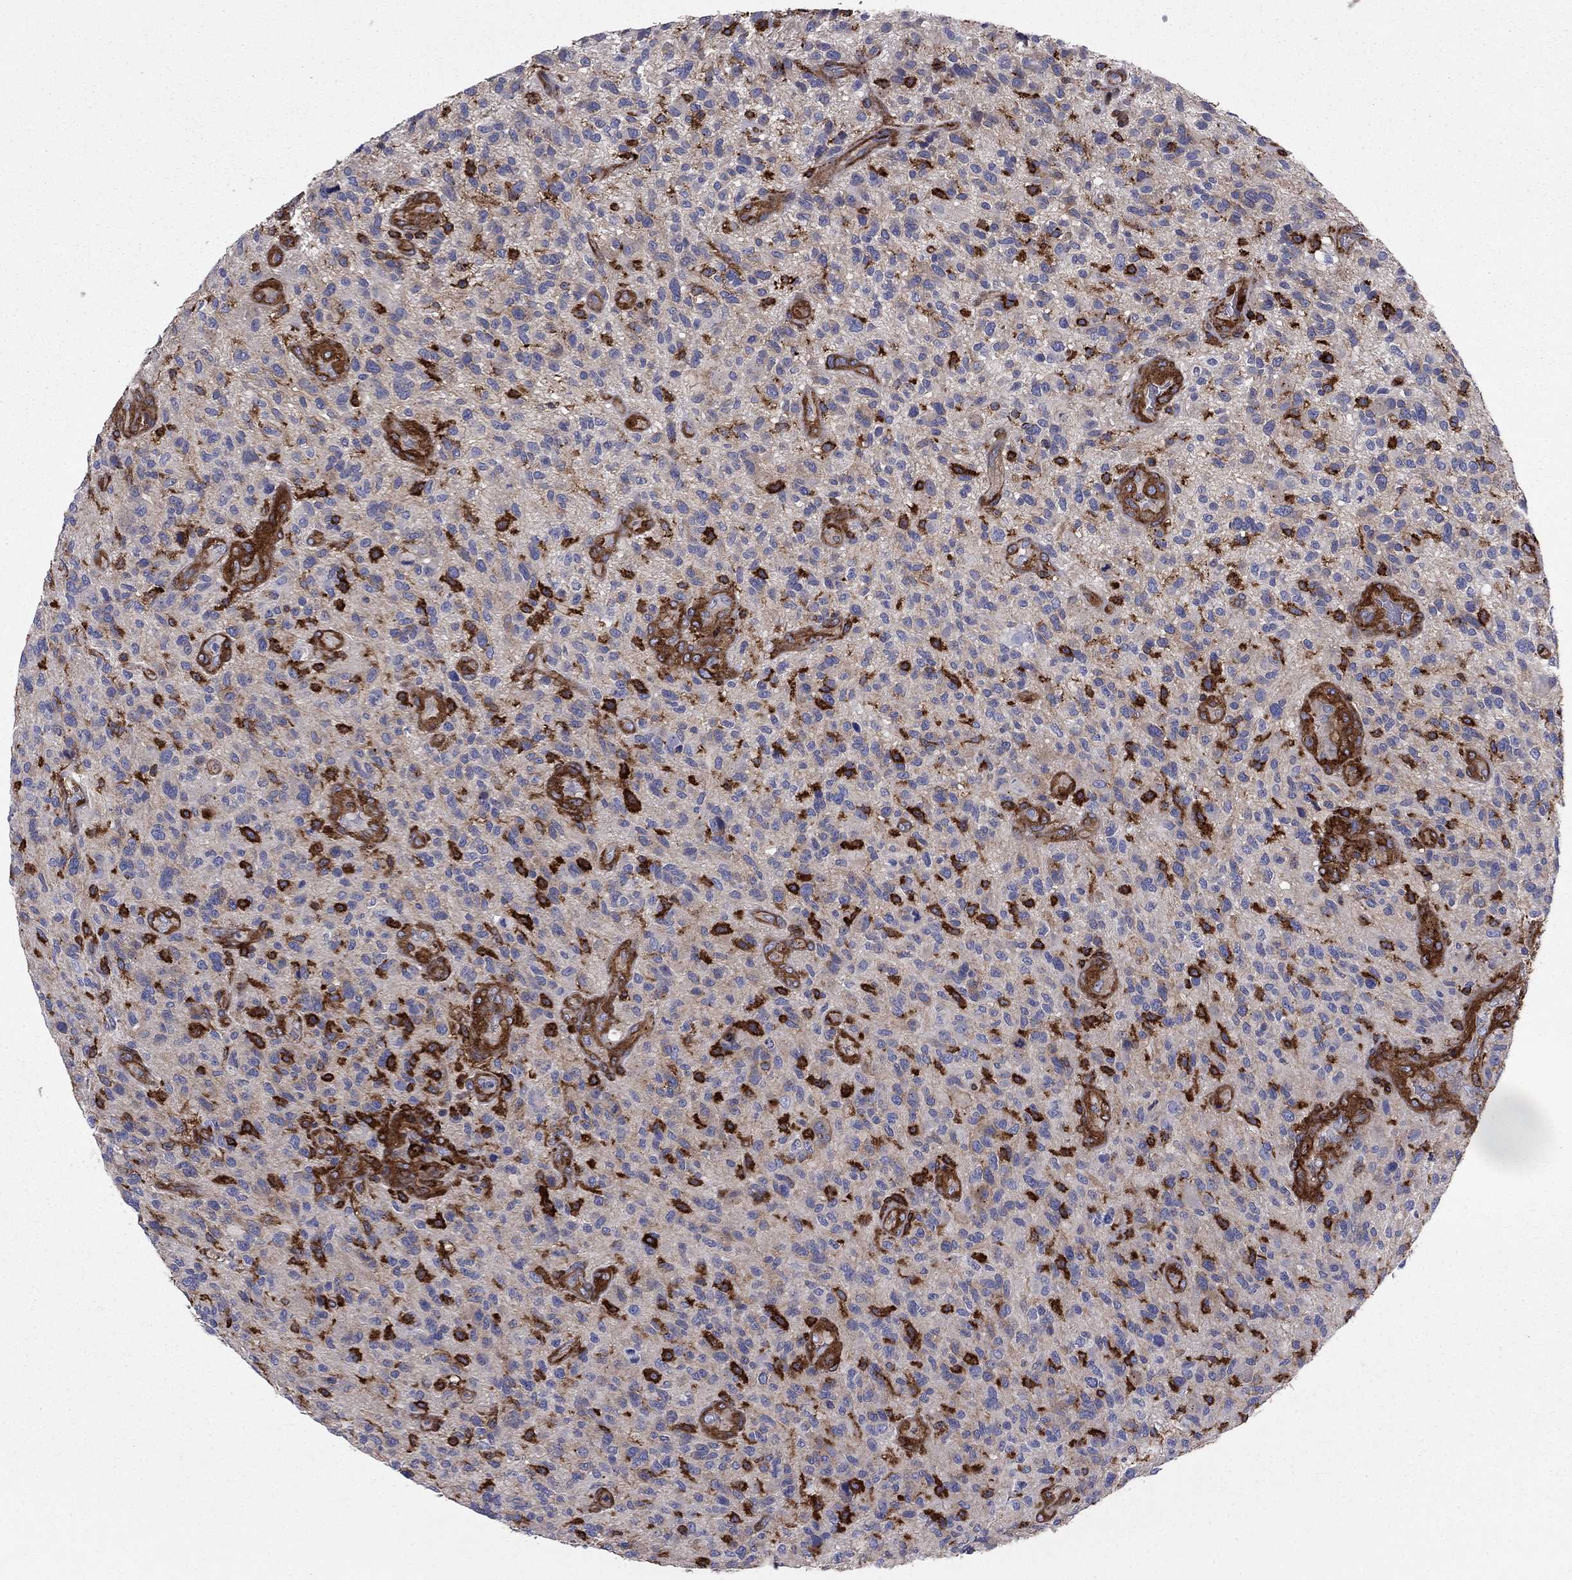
{"staining": {"intensity": "negative", "quantity": "none", "location": "none"}, "tissue": "glioma", "cell_type": "Tumor cells", "image_type": "cancer", "snomed": [{"axis": "morphology", "description": "Glioma, malignant, High grade"}, {"axis": "topography", "description": "Brain"}], "caption": "High magnification brightfield microscopy of glioma stained with DAB (brown) and counterstained with hematoxylin (blue): tumor cells show no significant positivity. (Immunohistochemistry, brightfield microscopy, high magnification).", "gene": "EHBP1L1", "patient": {"sex": "male", "age": 47}}